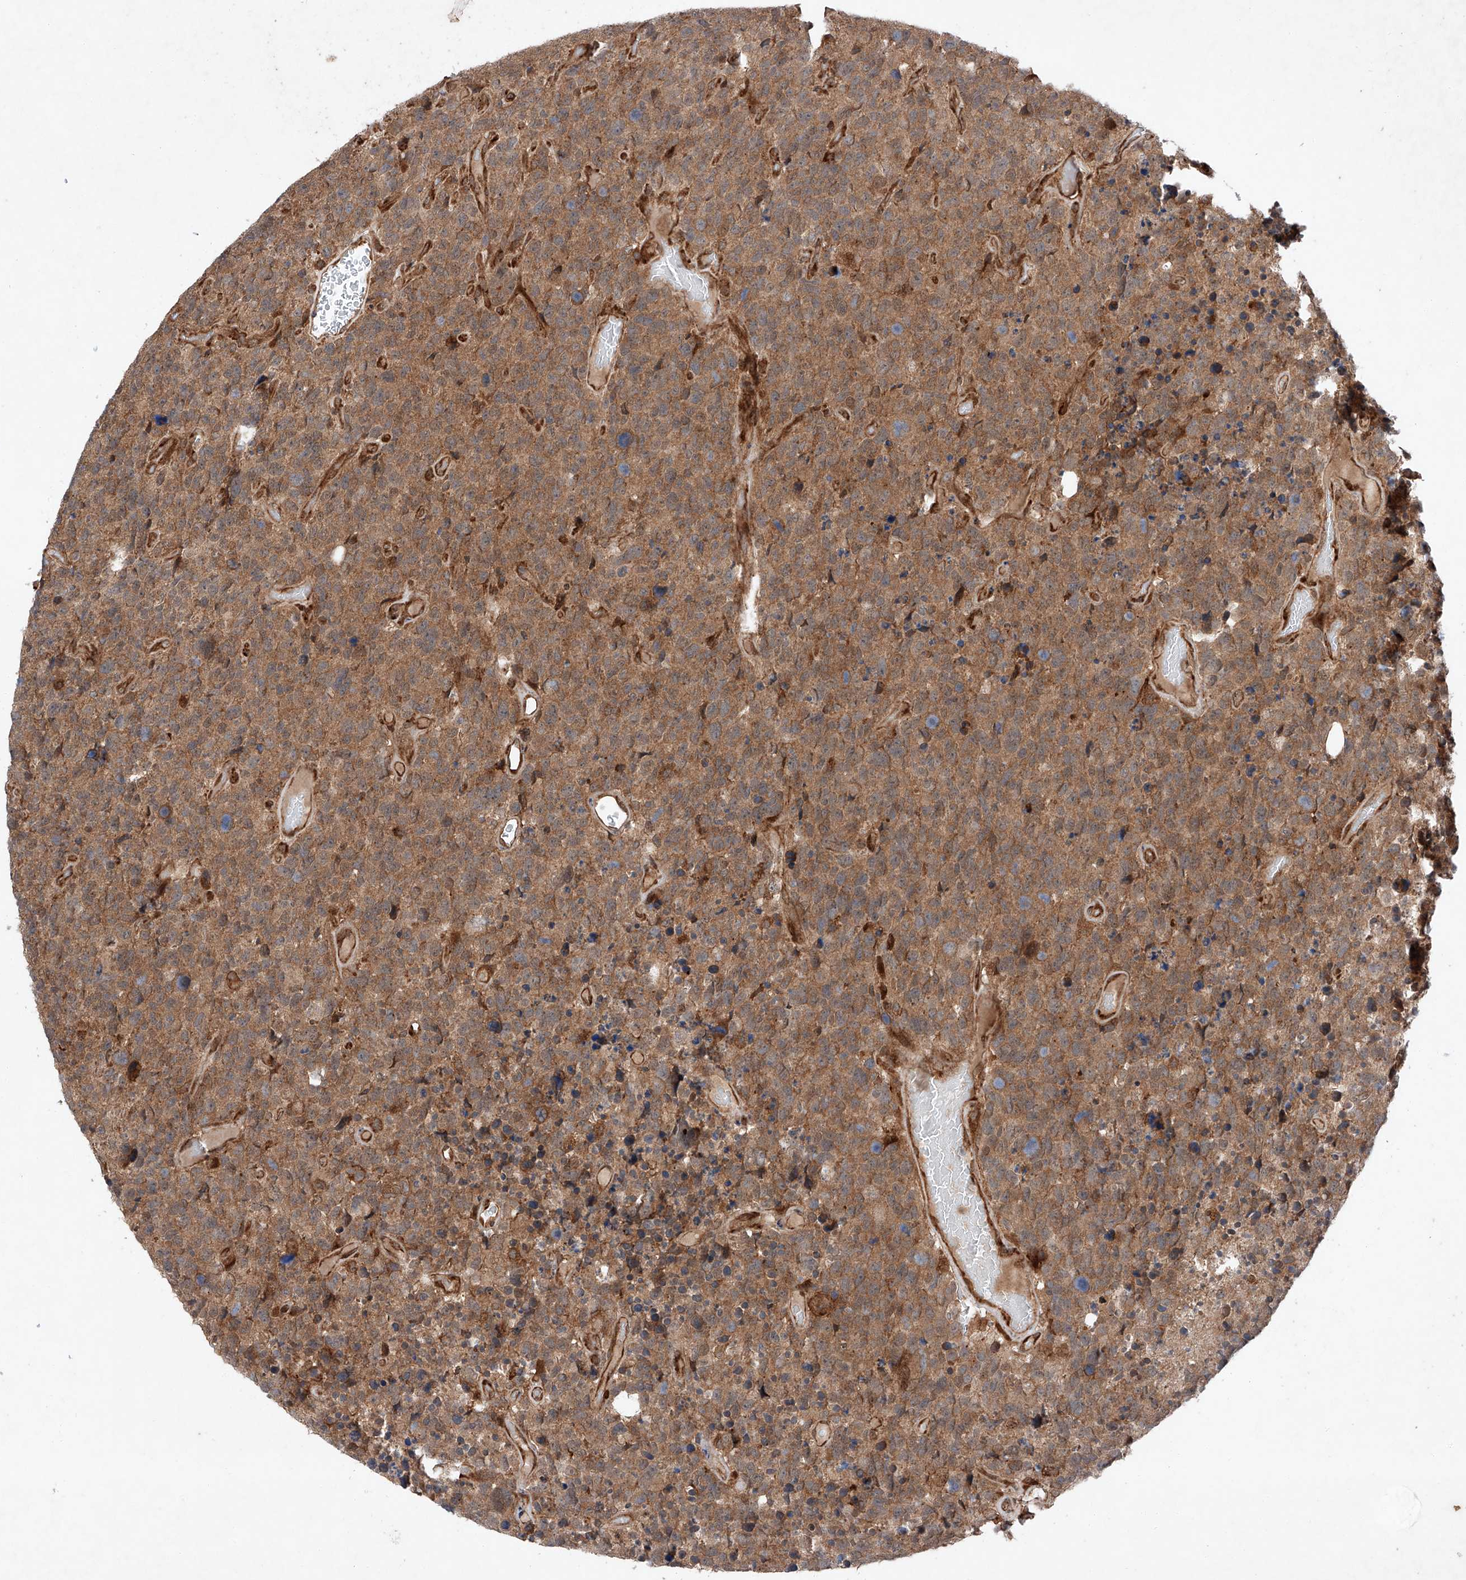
{"staining": {"intensity": "moderate", "quantity": ">75%", "location": "cytoplasmic/membranous"}, "tissue": "glioma", "cell_type": "Tumor cells", "image_type": "cancer", "snomed": [{"axis": "morphology", "description": "Glioma, malignant, High grade"}, {"axis": "topography", "description": "Brain"}], "caption": "Brown immunohistochemical staining in glioma shows moderate cytoplasmic/membranous staining in about >75% of tumor cells.", "gene": "ZFP28", "patient": {"sex": "male", "age": 69}}